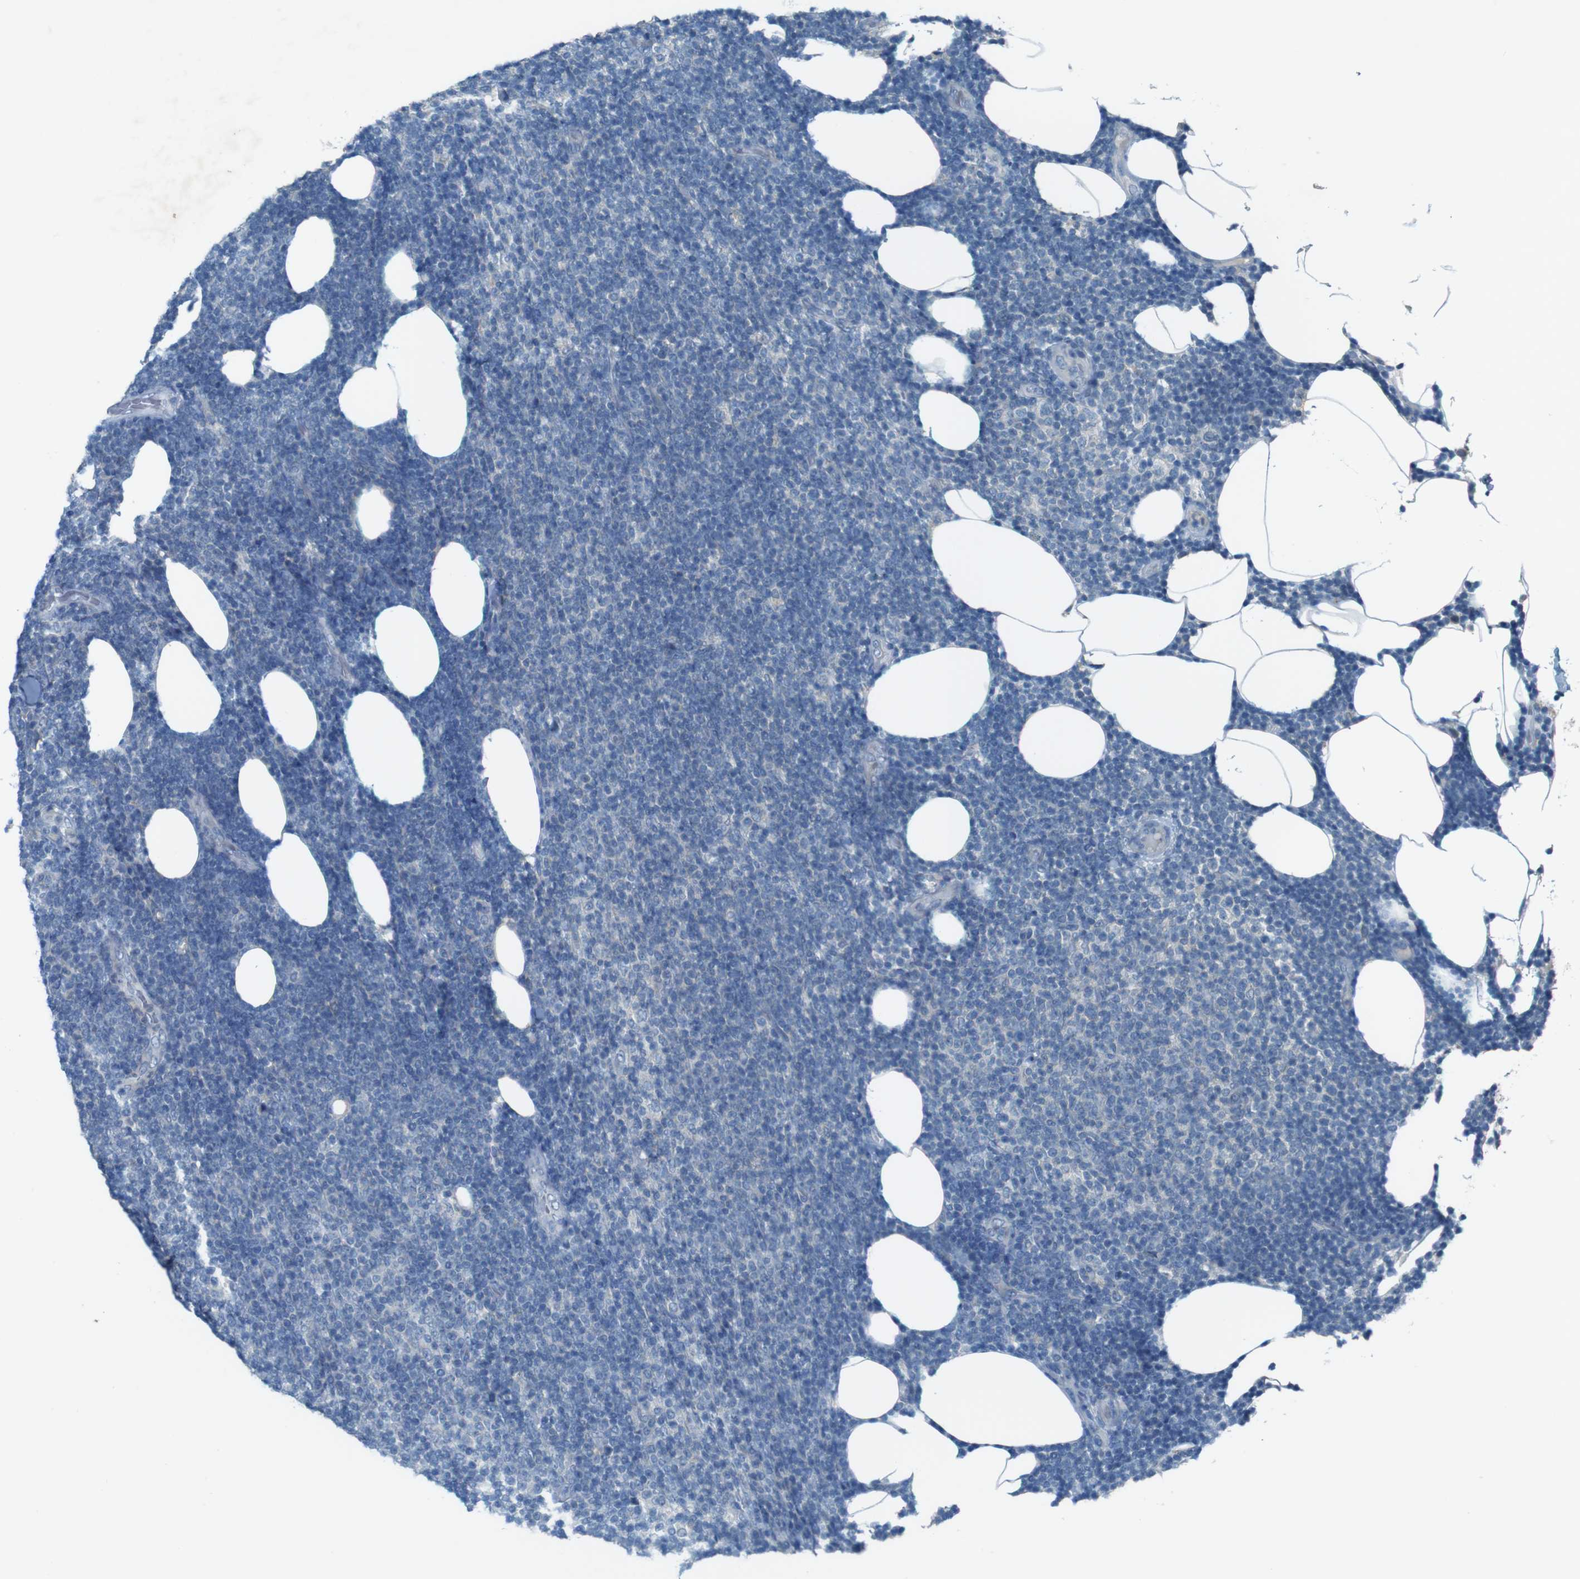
{"staining": {"intensity": "negative", "quantity": "none", "location": "none"}, "tissue": "lymphoma", "cell_type": "Tumor cells", "image_type": "cancer", "snomed": [{"axis": "morphology", "description": "Malignant lymphoma, non-Hodgkin's type, Low grade"}, {"axis": "topography", "description": "Lymph node"}], "caption": "The histopathology image displays no staining of tumor cells in low-grade malignant lymphoma, non-Hodgkin's type.", "gene": "MOGAT3", "patient": {"sex": "male", "age": 66}}